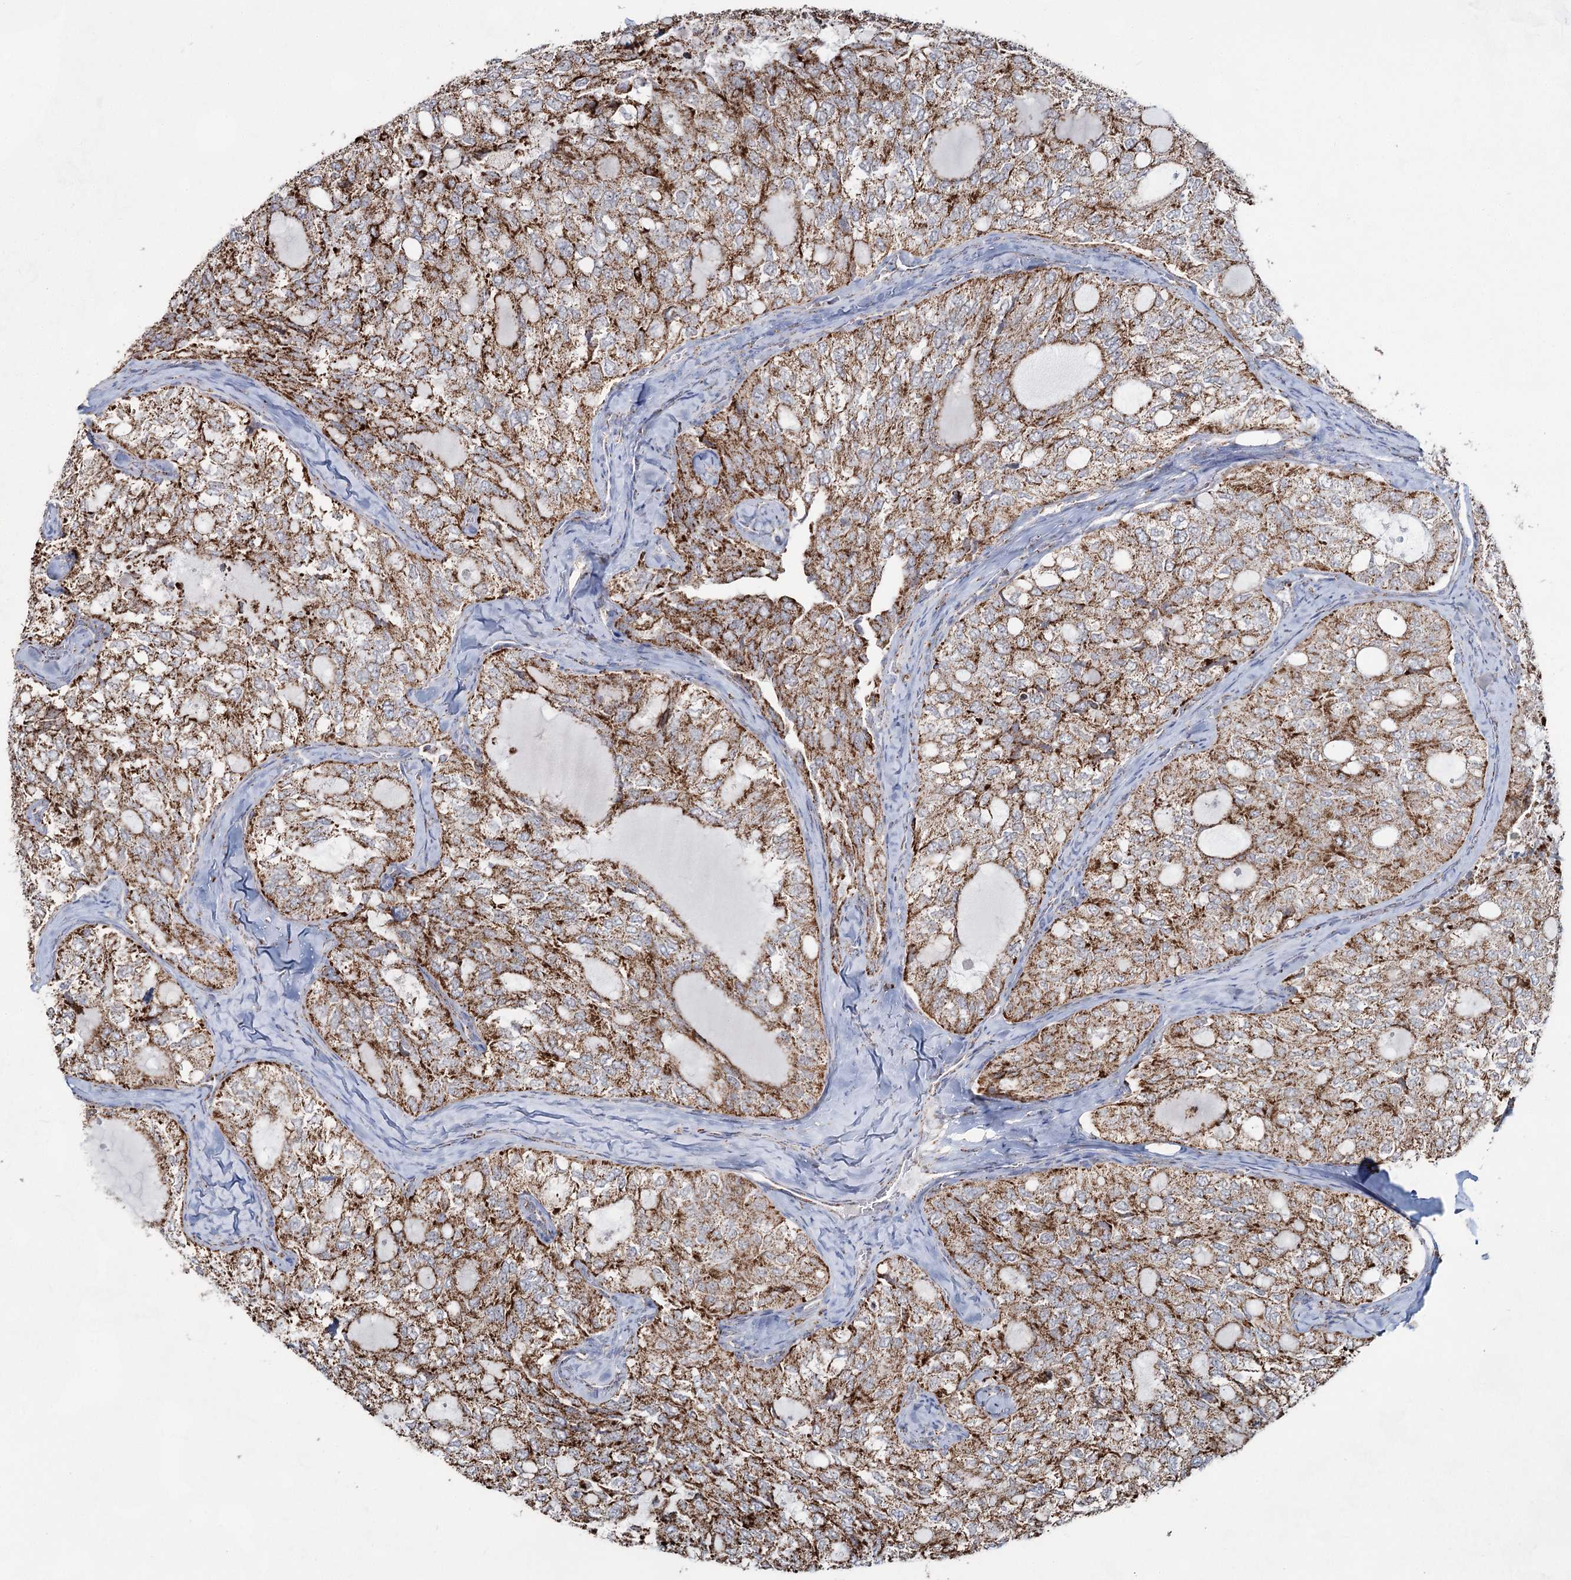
{"staining": {"intensity": "moderate", "quantity": ">75%", "location": "cytoplasmic/membranous"}, "tissue": "thyroid cancer", "cell_type": "Tumor cells", "image_type": "cancer", "snomed": [{"axis": "morphology", "description": "Follicular adenoma carcinoma, NOS"}, {"axis": "topography", "description": "Thyroid gland"}], "caption": "Immunohistochemical staining of follicular adenoma carcinoma (thyroid) displays medium levels of moderate cytoplasmic/membranous protein positivity in approximately >75% of tumor cells. (Stains: DAB (3,3'-diaminobenzidine) in brown, nuclei in blue, Microscopy: brightfield microscopy at high magnification).", "gene": "CWF19L1", "patient": {"sex": "male", "age": 75}}